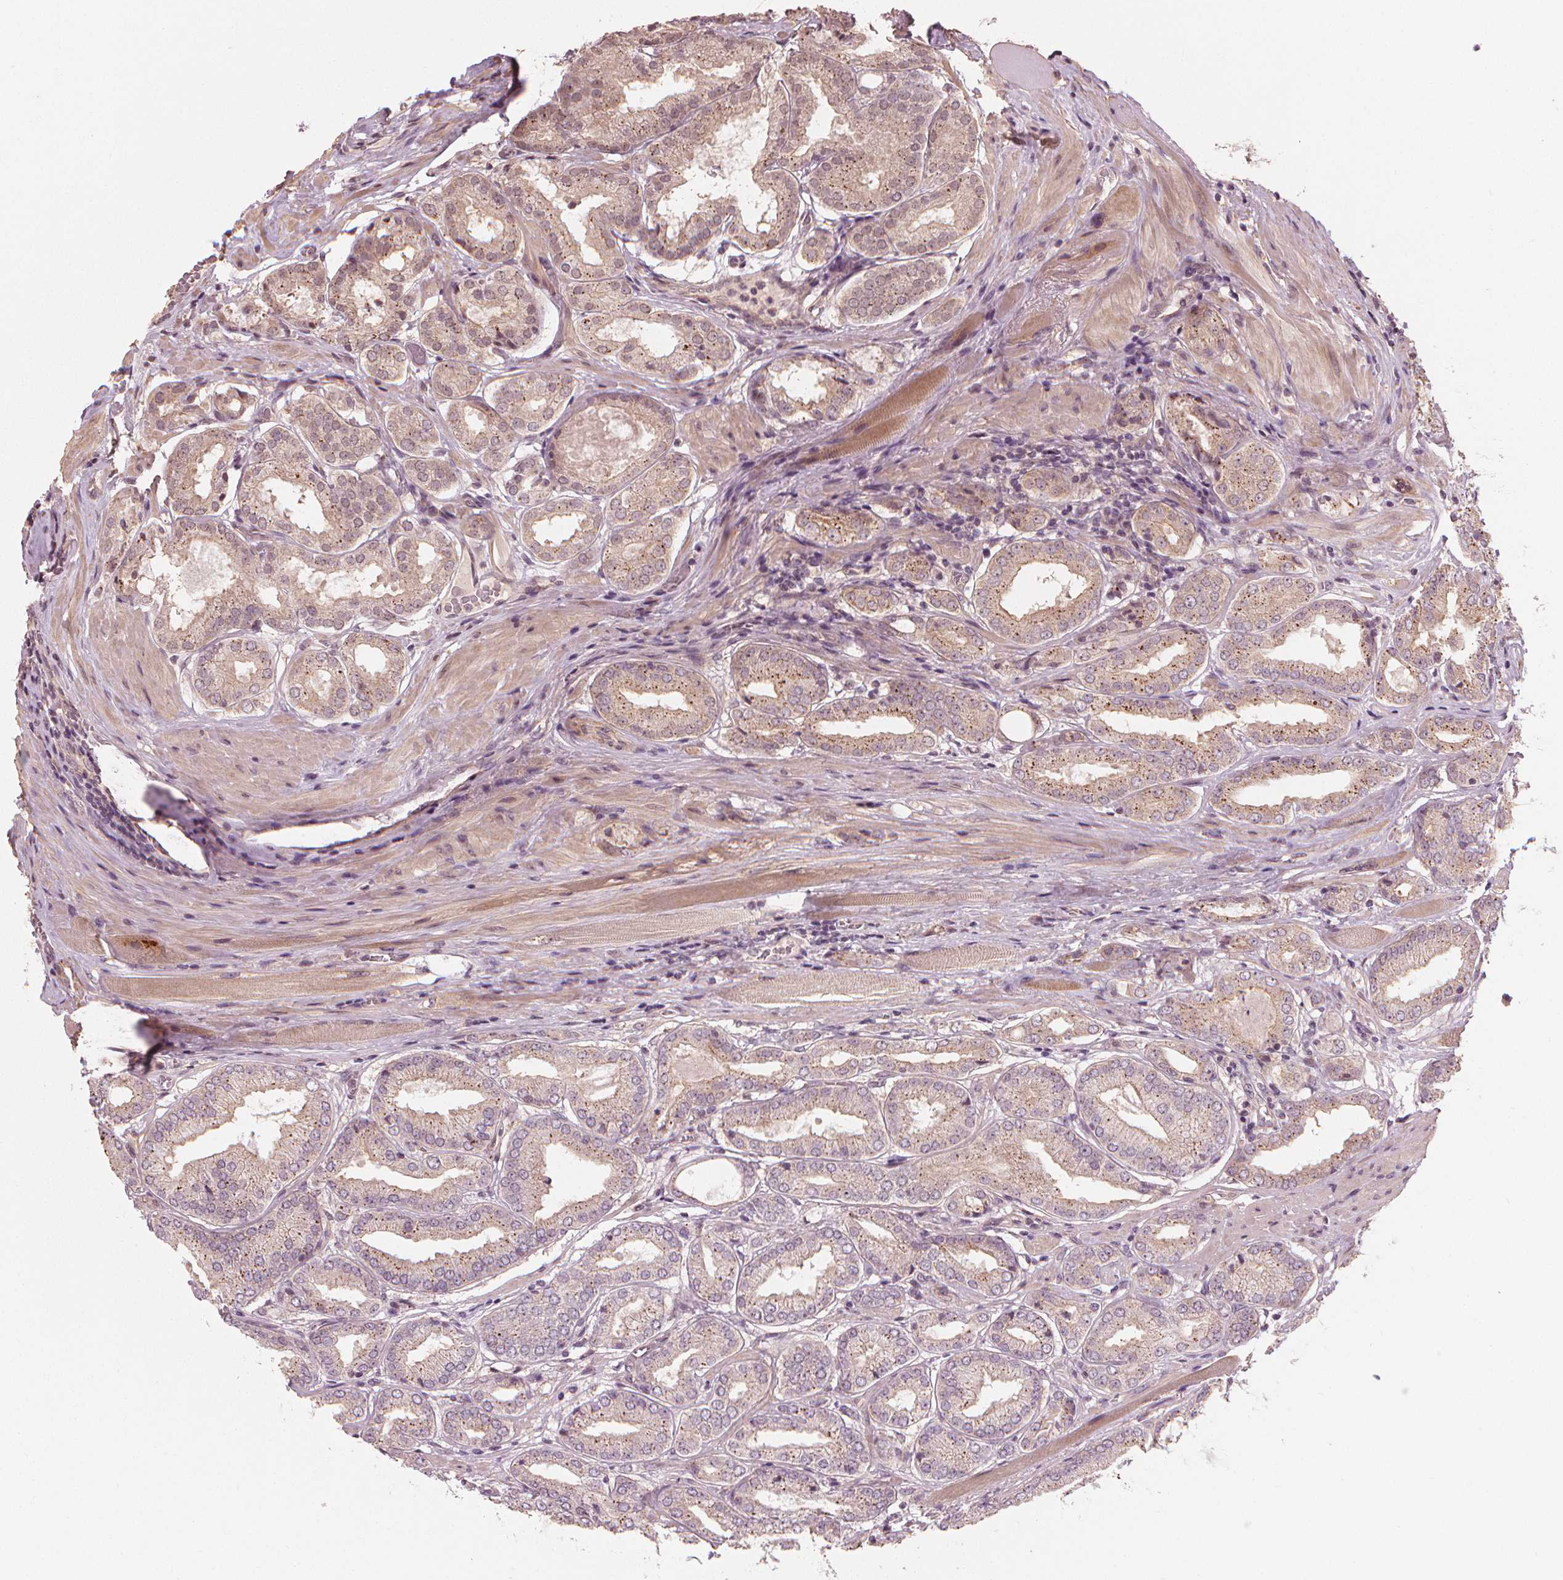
{"staining": {"intensity": "strong", "quantity": "25%-75%", "location": "cytoplasmic/membranous"}, "tissue": "prostate cancer", "cell_type": "Tumor cells", "image_type": "cancer", "snomed": [{"axis": "morphology", "description": "Adenocarcinoma, NOS"}, {"axis": "topography", "description": "Prostate"}], "caption": "A high amount of strong cytoplasmic/membranous expression is identified in about 25%-75% of tumor cells in adenocarcinoma (prostate) tissue.", "gene": "CLBA1", "patient": {"sex": "male", "age": 63}}